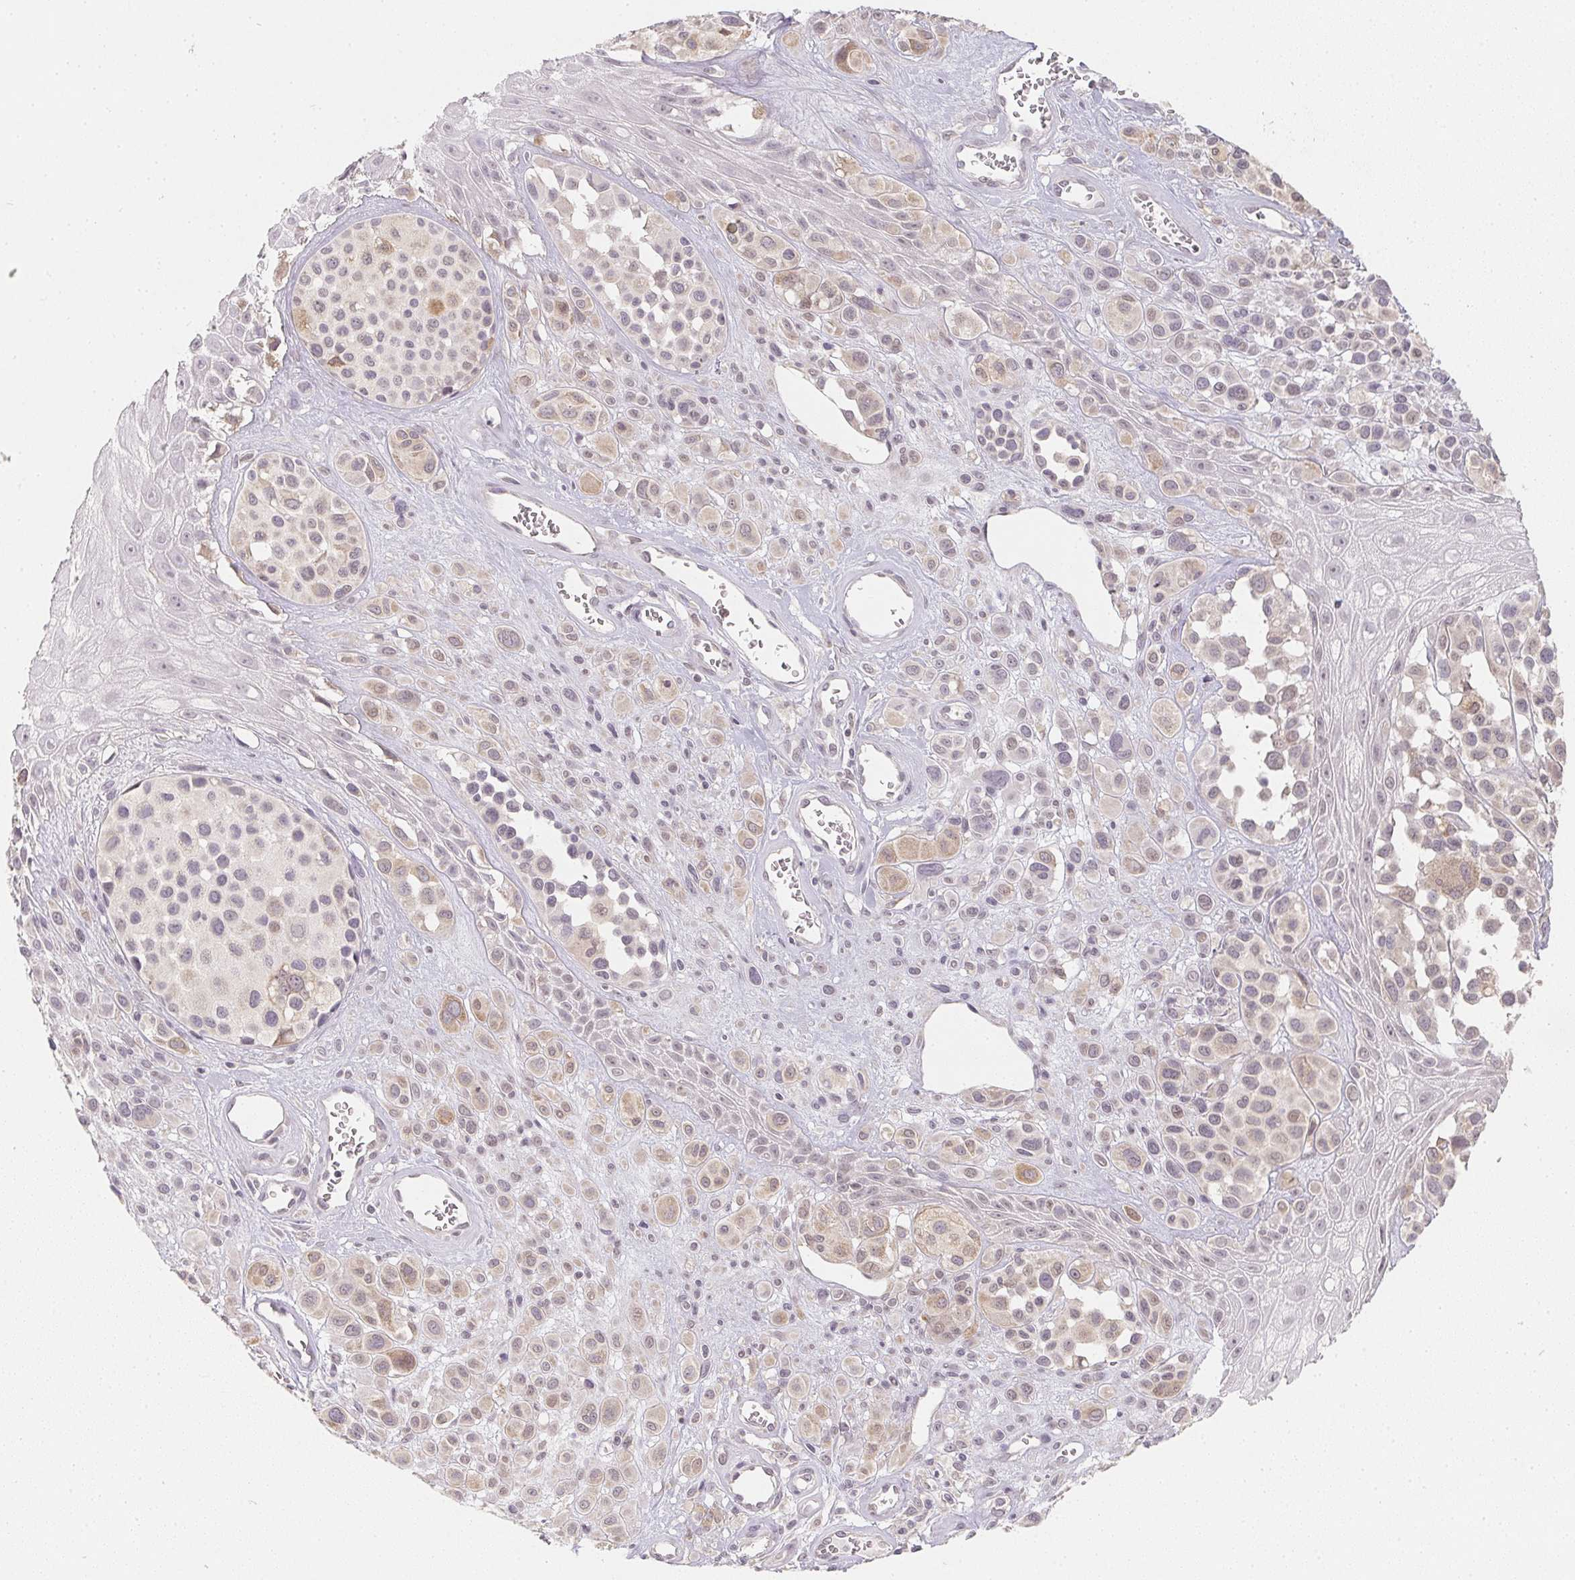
{"staining": {"intensity": "negative", "quantity": "none", "location": "none"}, "tissue": "melanoma", "cell_type": "Tumor cells", "image_type": "cancer", "snomed": [{"axis": "morphology", "description": "Malignant melanoma, NOS"}, {"axis": "topography", "description": "Skin"}], "caption": "Protein analysis of melanoma demonstrates no significant positivity in tumor cells.", "gene": "SOAT1", "patient": {"sex": "male", "age": 77}}